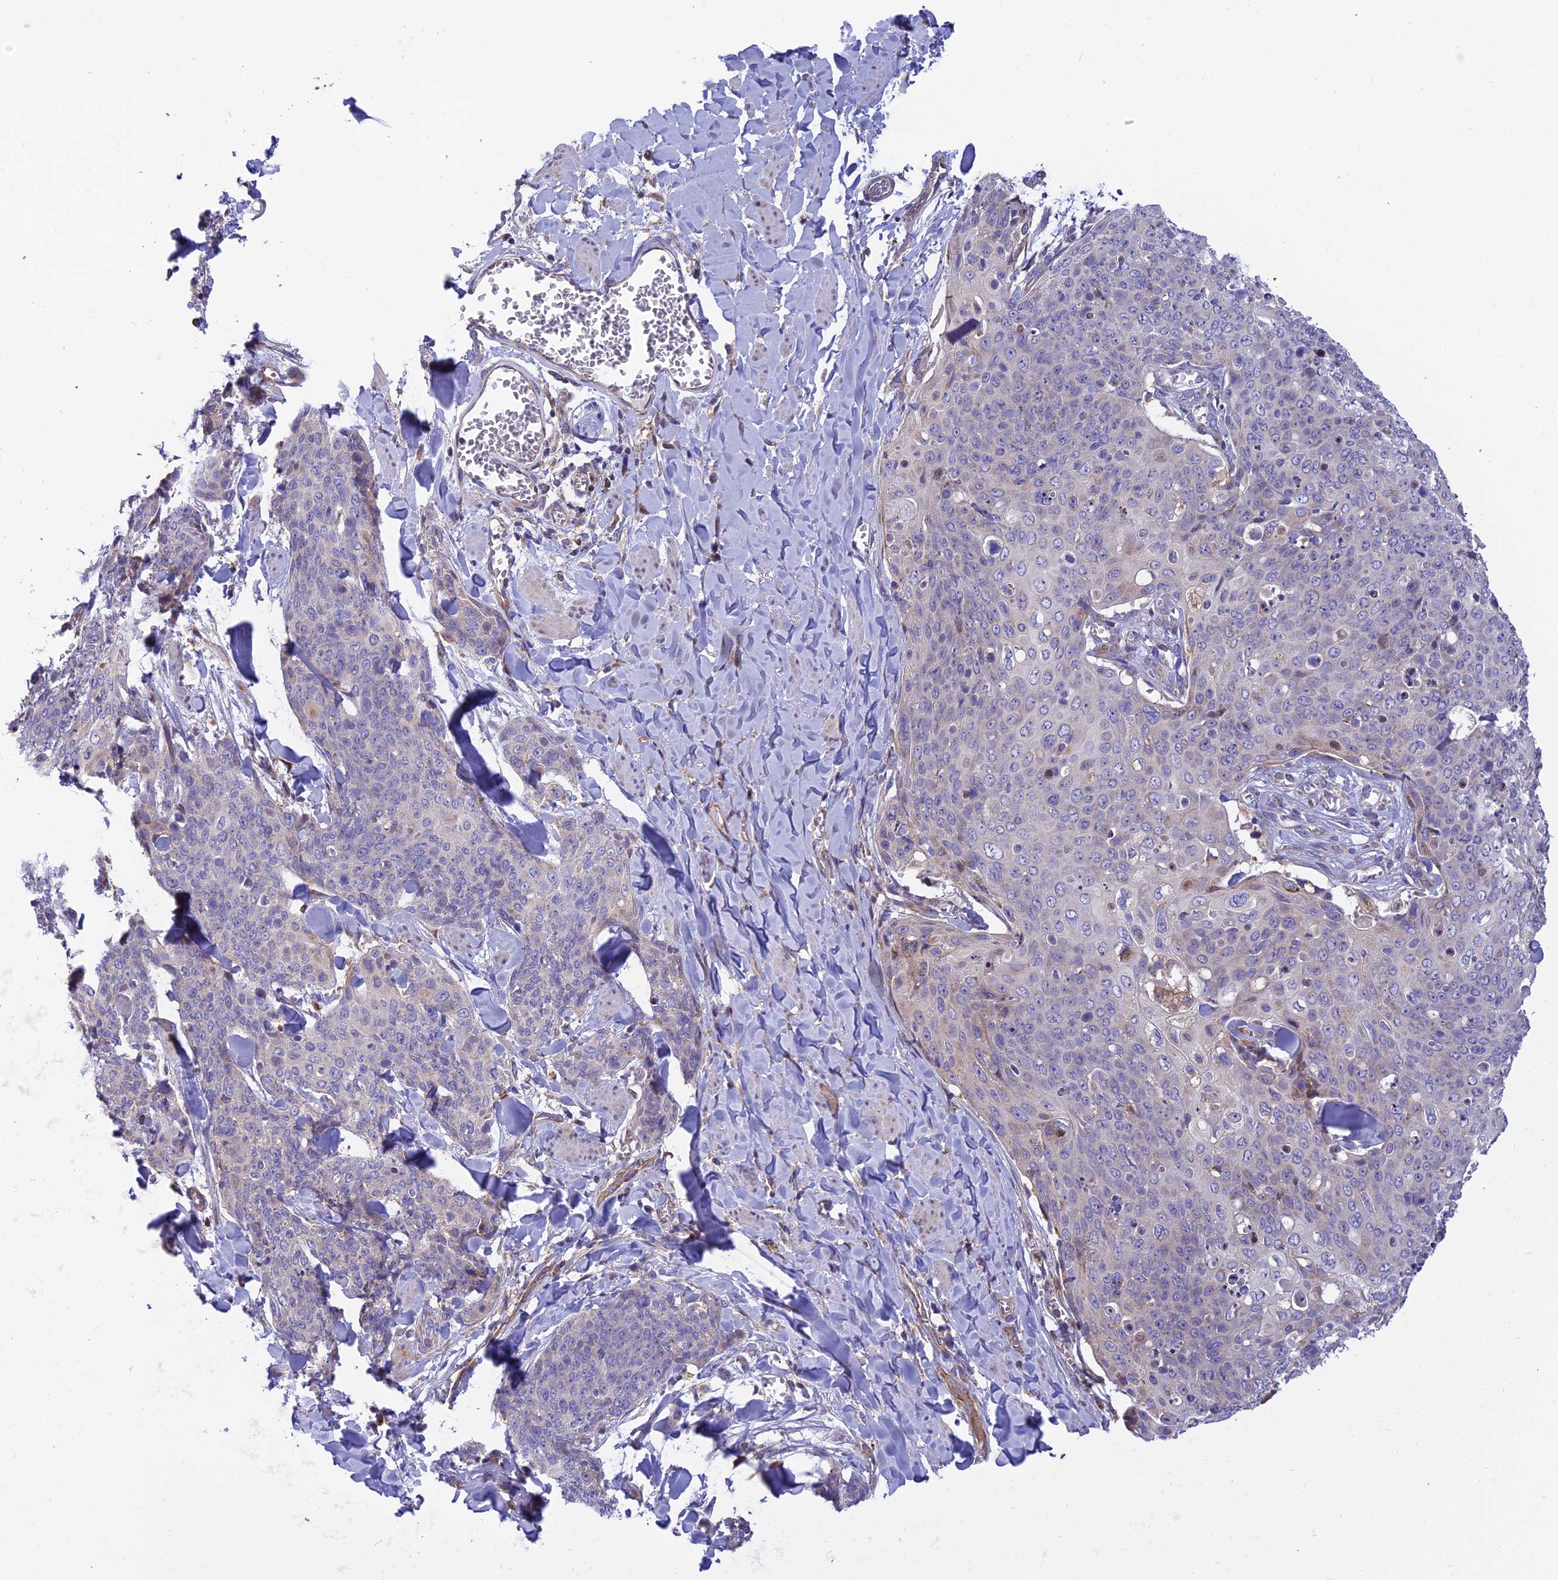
{"staining": {"intensity": "negative", "quantity": "none", "location": "none"}, "tissue": "skin cancer", "cell_type": "Tumor cells", "image_type": "cancer", "snomed": [{"axis": "morphology", "description": "Squamous cell carcinoma, NOS"}, {"axis": "topography", "description": "Skin"}, {"axis": "topography", "description": "Vulva"}], "caption": "Skin squamous cell carcinoma was stained to show a protein in brown. There is no significant positivity in tumor cells. (DAB IHC visualized using brightfield microscopy, high magnification).", "gene": "CLCN7", "patient": {"sex": "female", "age": 85}}